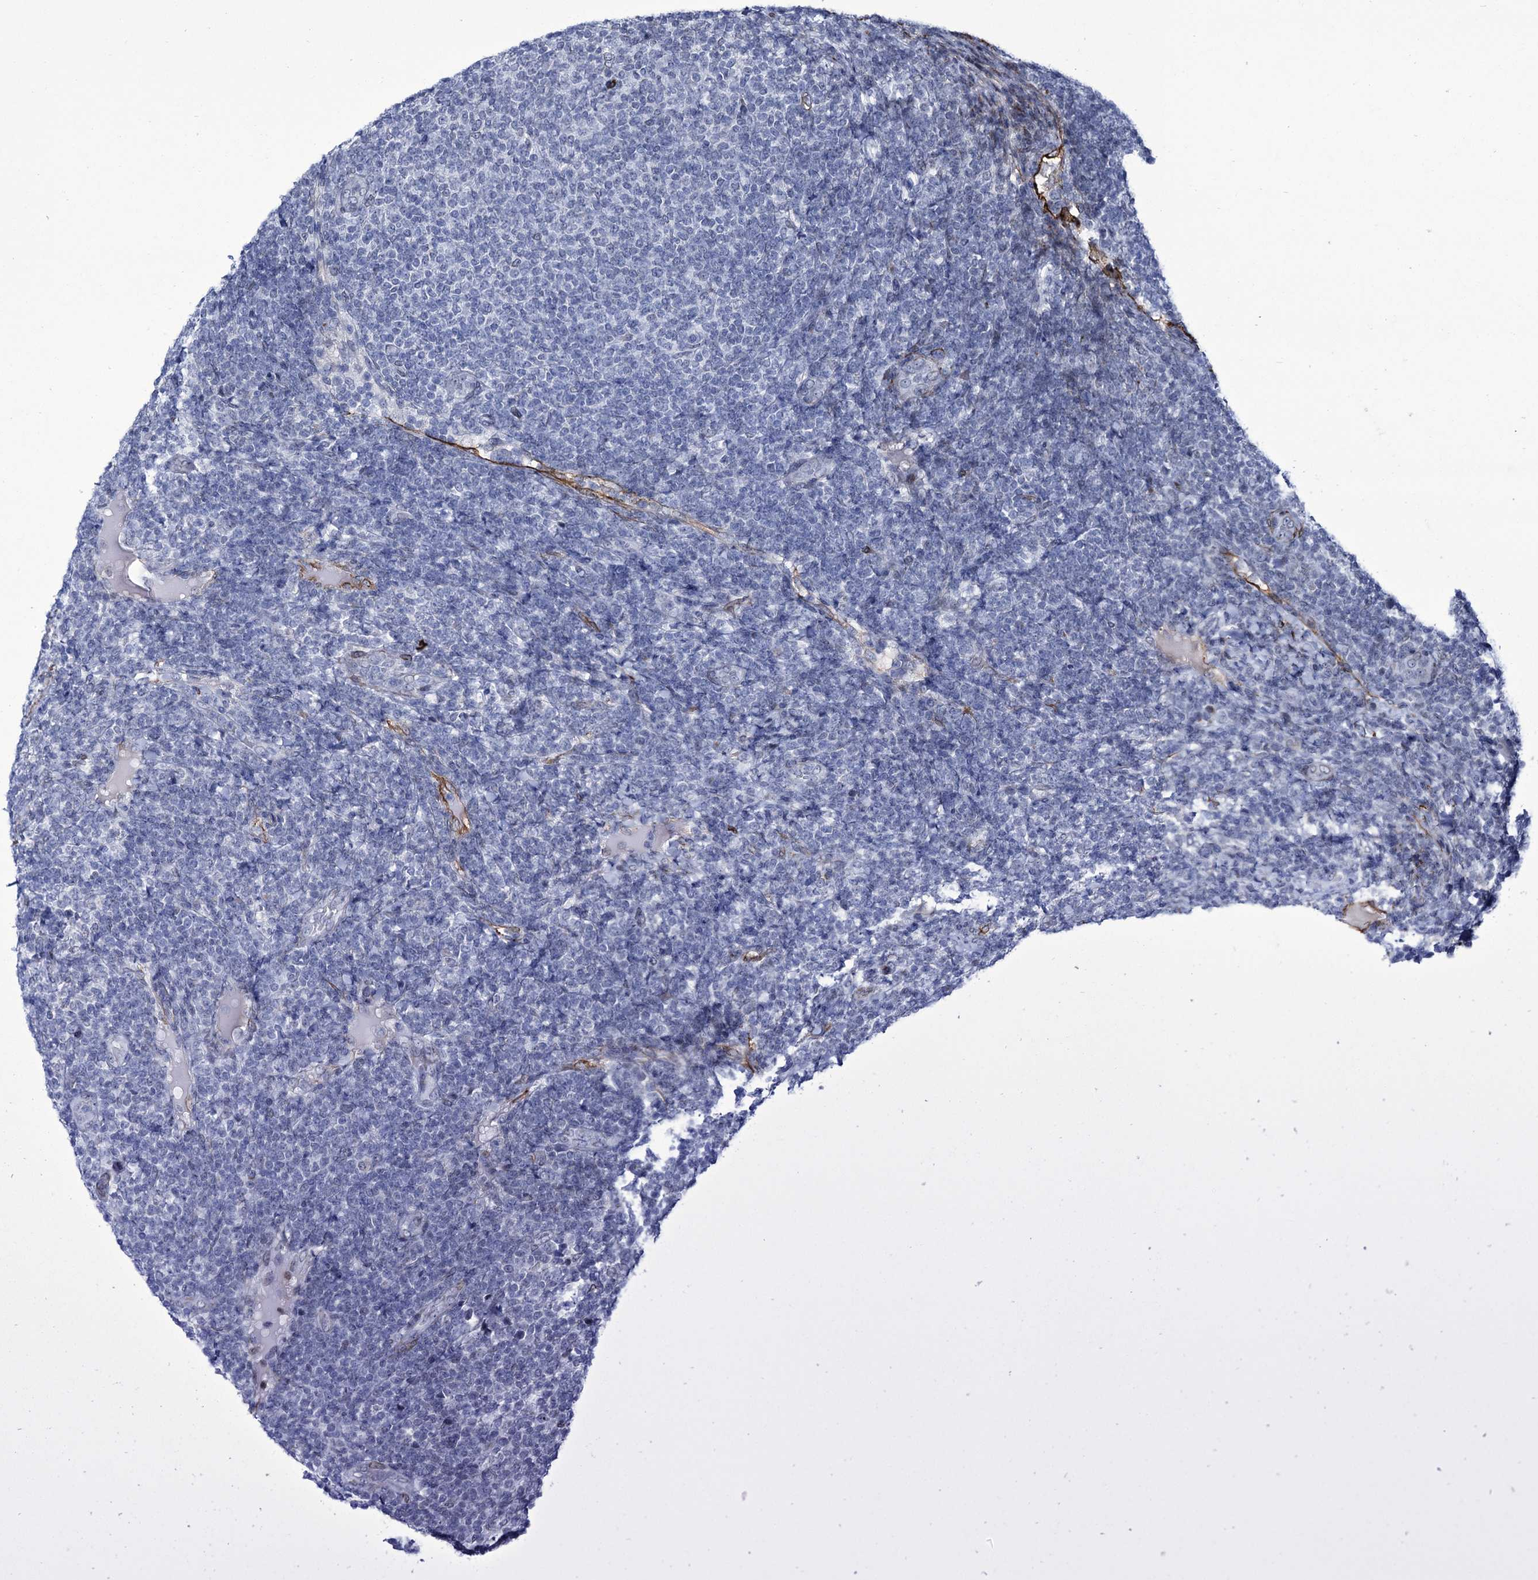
{"staining": {"intensity": "negative", "quantity": "none", "location": "none"}, "tissue": "lymphoma", "cell_type": "Tumor cells", "image_type": "cancer", "snomed": [{"axis": "morphology", "description": "Malignant lymphoma, non-Hodgkin's type, Low grade"}, {"axis": "topography", "description": "Lymph node"}], "caption": "IHC of human lymphoma shows no expression in tumor cells.", "gene": "ZC3H12C", "patient": {"sex": "male", "age": 66}}